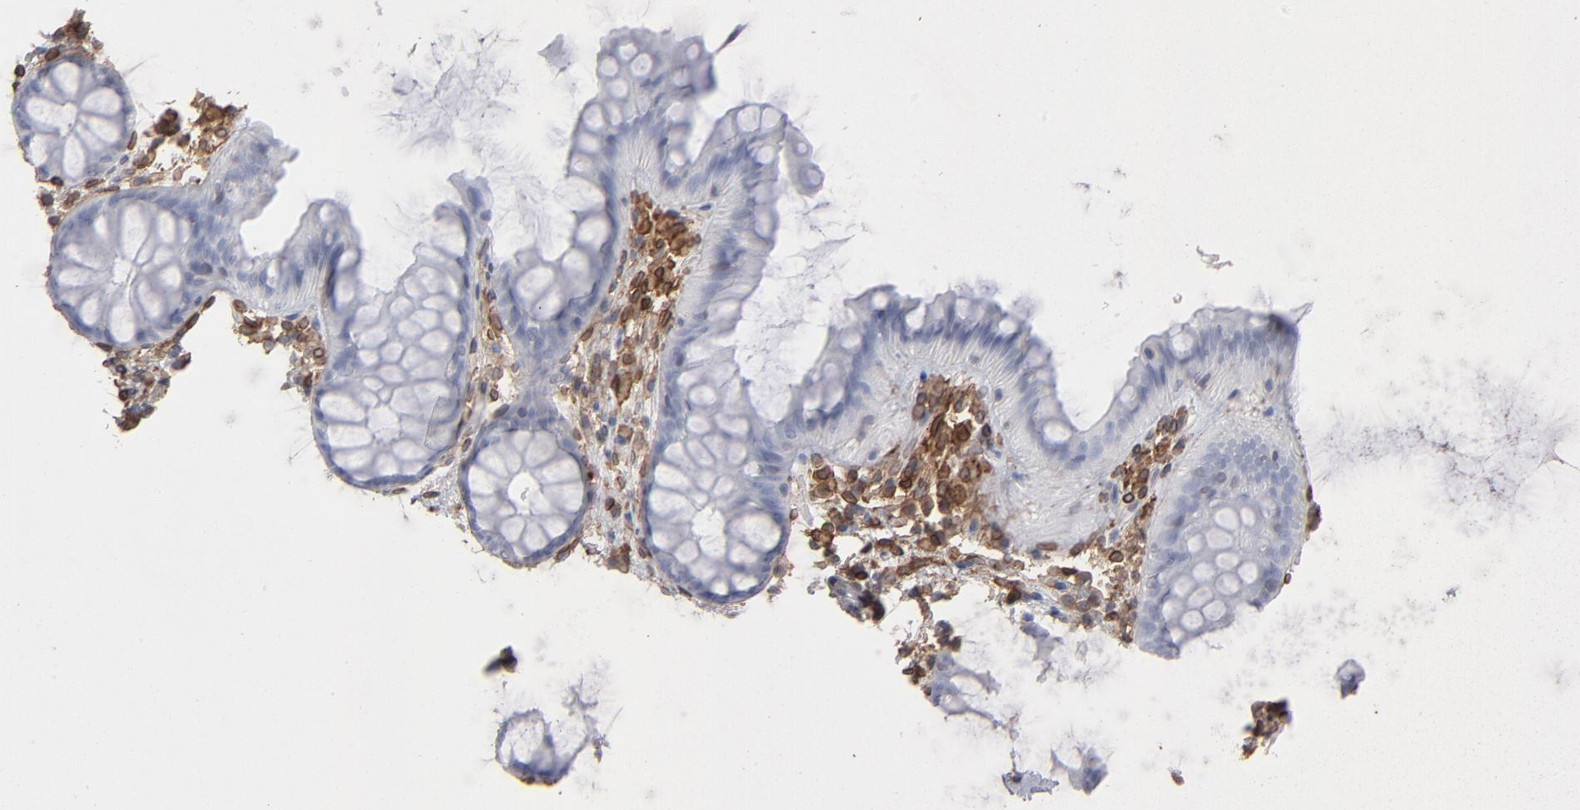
{"staining": {"intensity": "weak", "quantity": ">75%", "location": "cytoplasmic/membranous"}, "tissue": "colon", "cell_type": "Endothelial cells", "image_type": "normal", "snomed": [{"axis": "morphology", "description": "Normal tissue, NOS"}, {"axis": "topography", "description": "Smooth muscle"}, {"axis": "topography", "description": "Colon"}], "caption": "DAB (3,3'-diaminobenzidine) immunohistochemical staining of normal colon shows weak cytoplasmic/membranous protein positivity in about >75% of endothelial cells.", "gene": "ANXA5", "patient": {"sex": "male", "age": 67}}